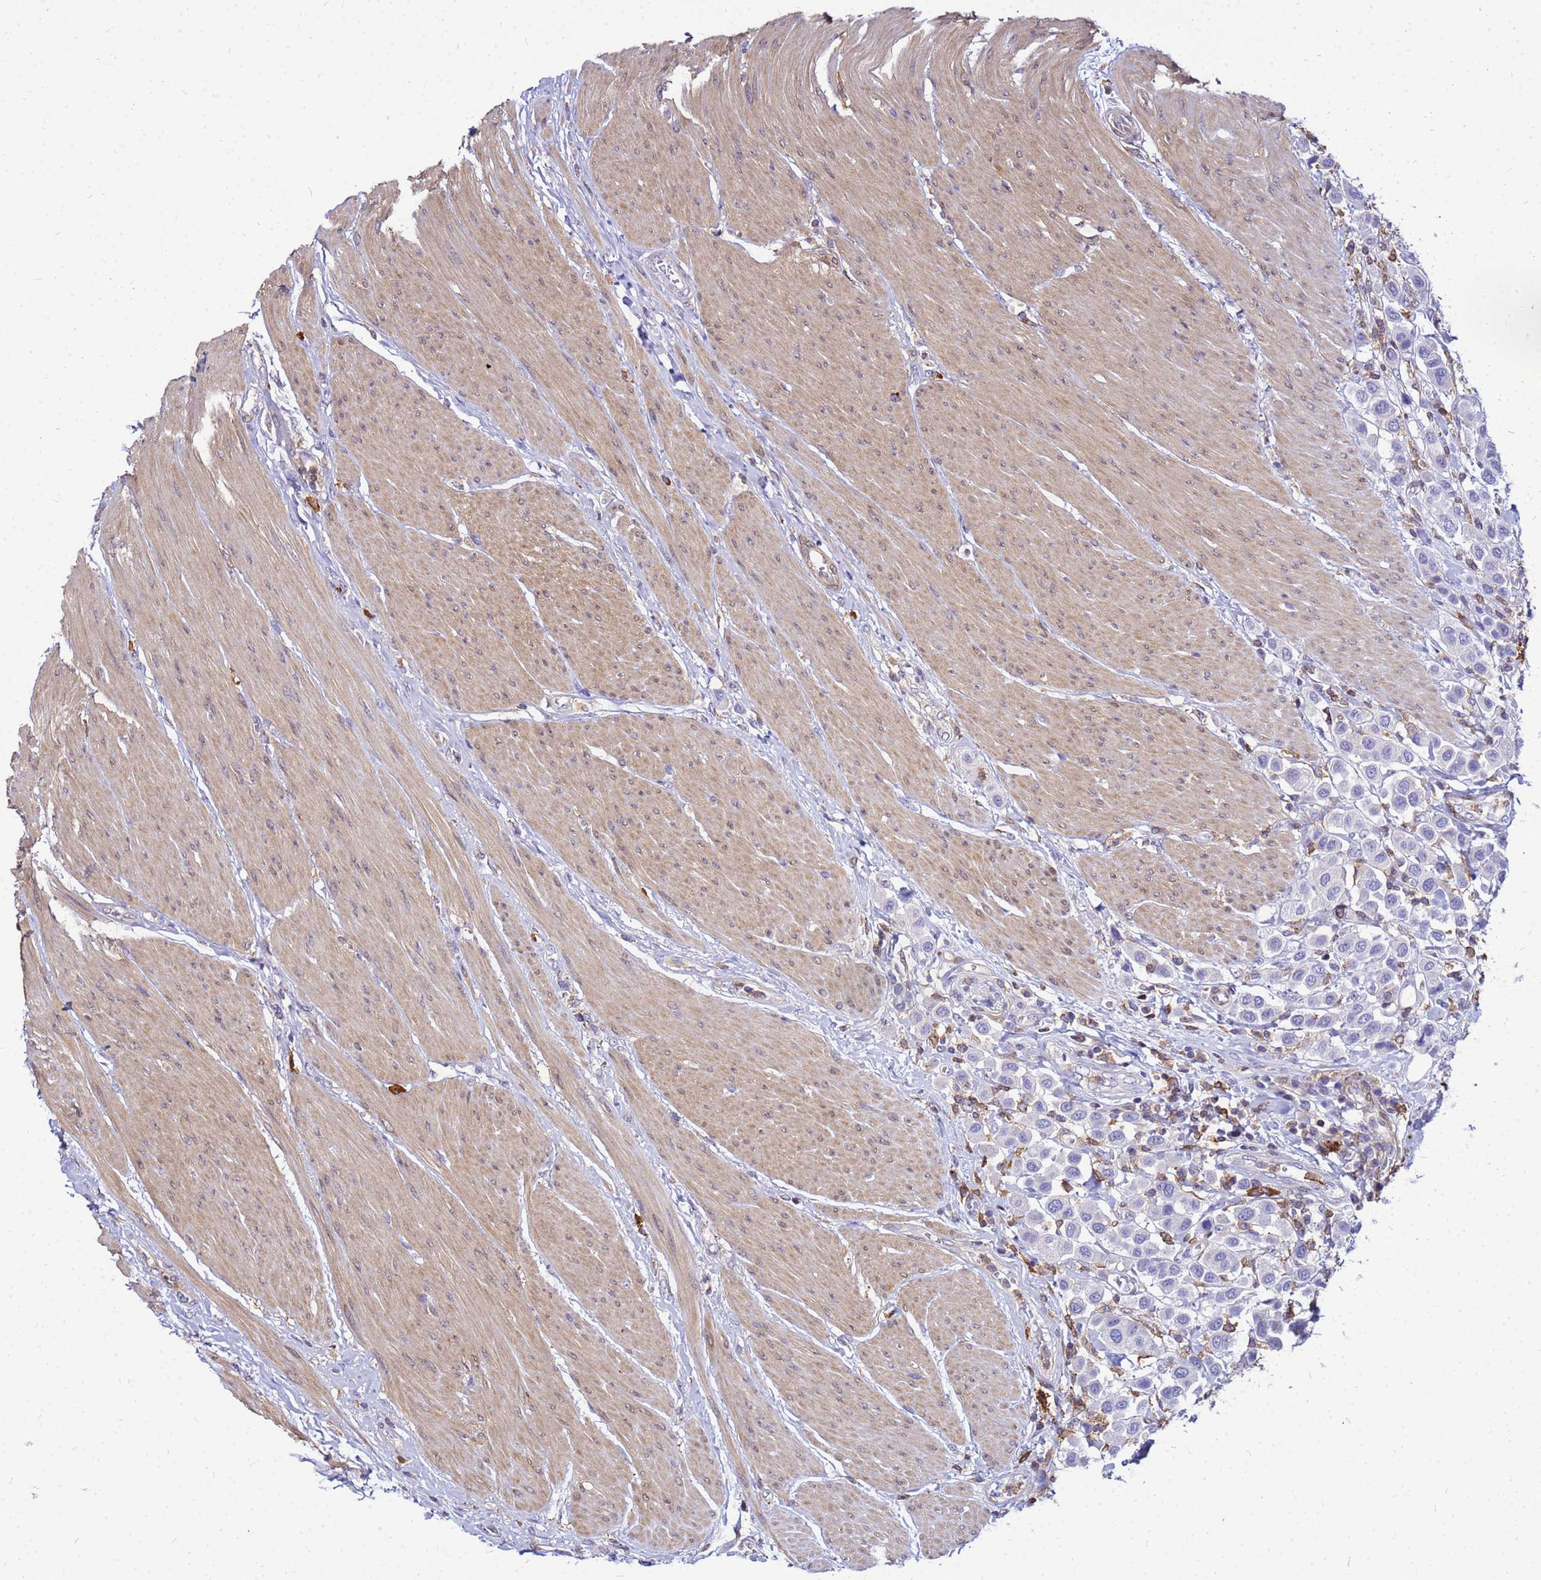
{"staining": {"intensity": "negative", "quantity": "none", "location": "none"}, "tissue": "urothelial cancer", "cell_type": "Tumor cells", "image_type": "cancer", "snomed": [{"axis": "morphology", "description": "Urothelial carcinoma, High grade"}, {"axis": "topography", "description": "Urinary bladder"}], "caption": "Protein analysis of urothelial carcinoma (high-grade) reveals no significant positivity in tumor cells.", "gene": "DBNDD2", "patient": {"sex": "male", "age": 50}}